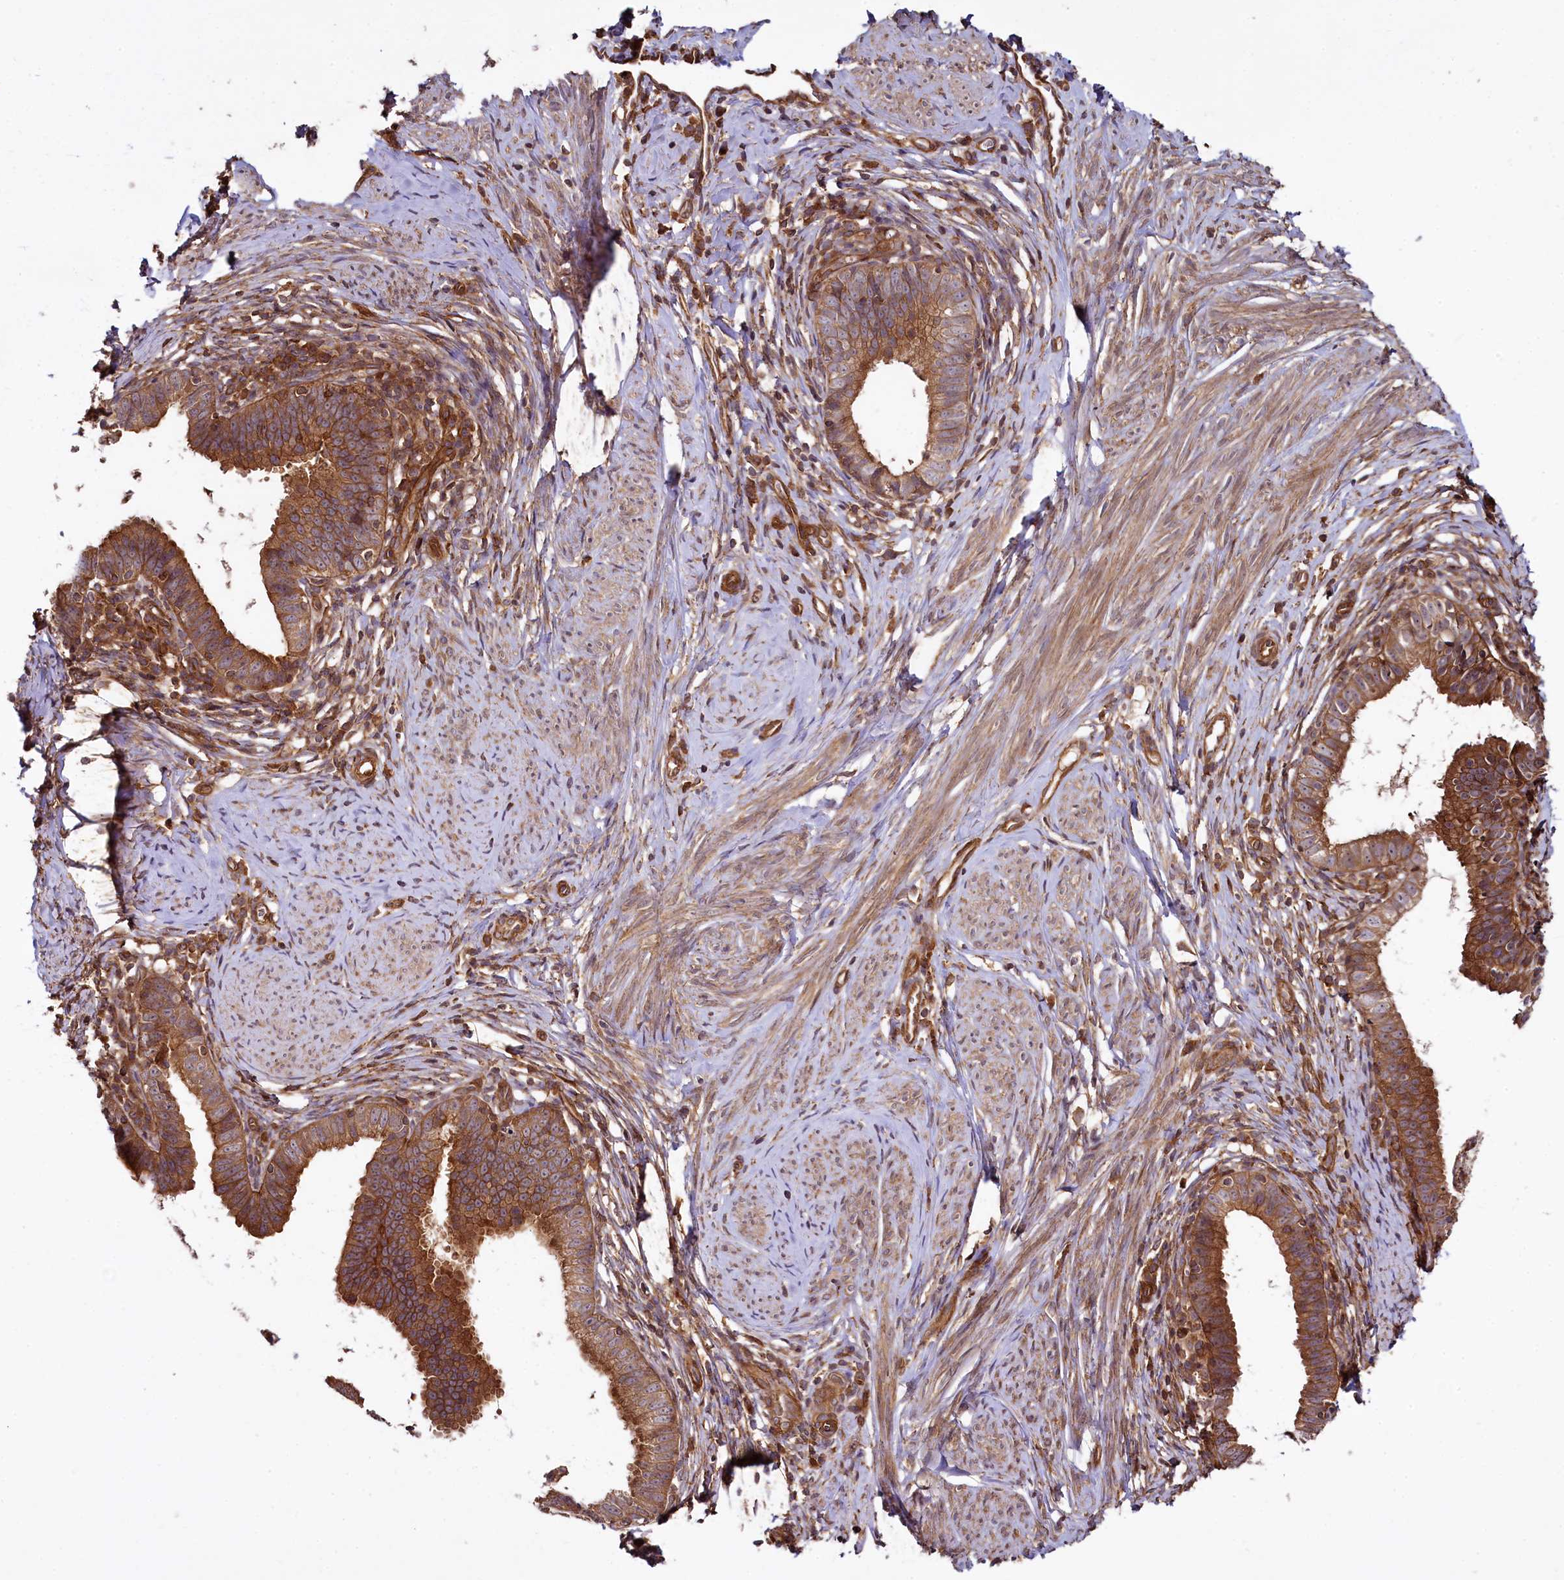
{"staining": {"intensity": "strong", "quantity": ">75%", "location": "cytoplasmic/membranous"}, "tissue": "cervical cancer", "cell_type": "Tumor cells", "image_type": "cancer", "snomed": [{"axis": "morphology", "description": "Adenocarcinoma, NOS"}, {"axis": "topography", "description": "Cervix"}], "caption": "A brown stain highlights strong cytoplasmic/membranous expression of a protein in cervical cancer tumor cells.", "gene": "SVIP", "patient": {"sex": "female", "age": 36}}